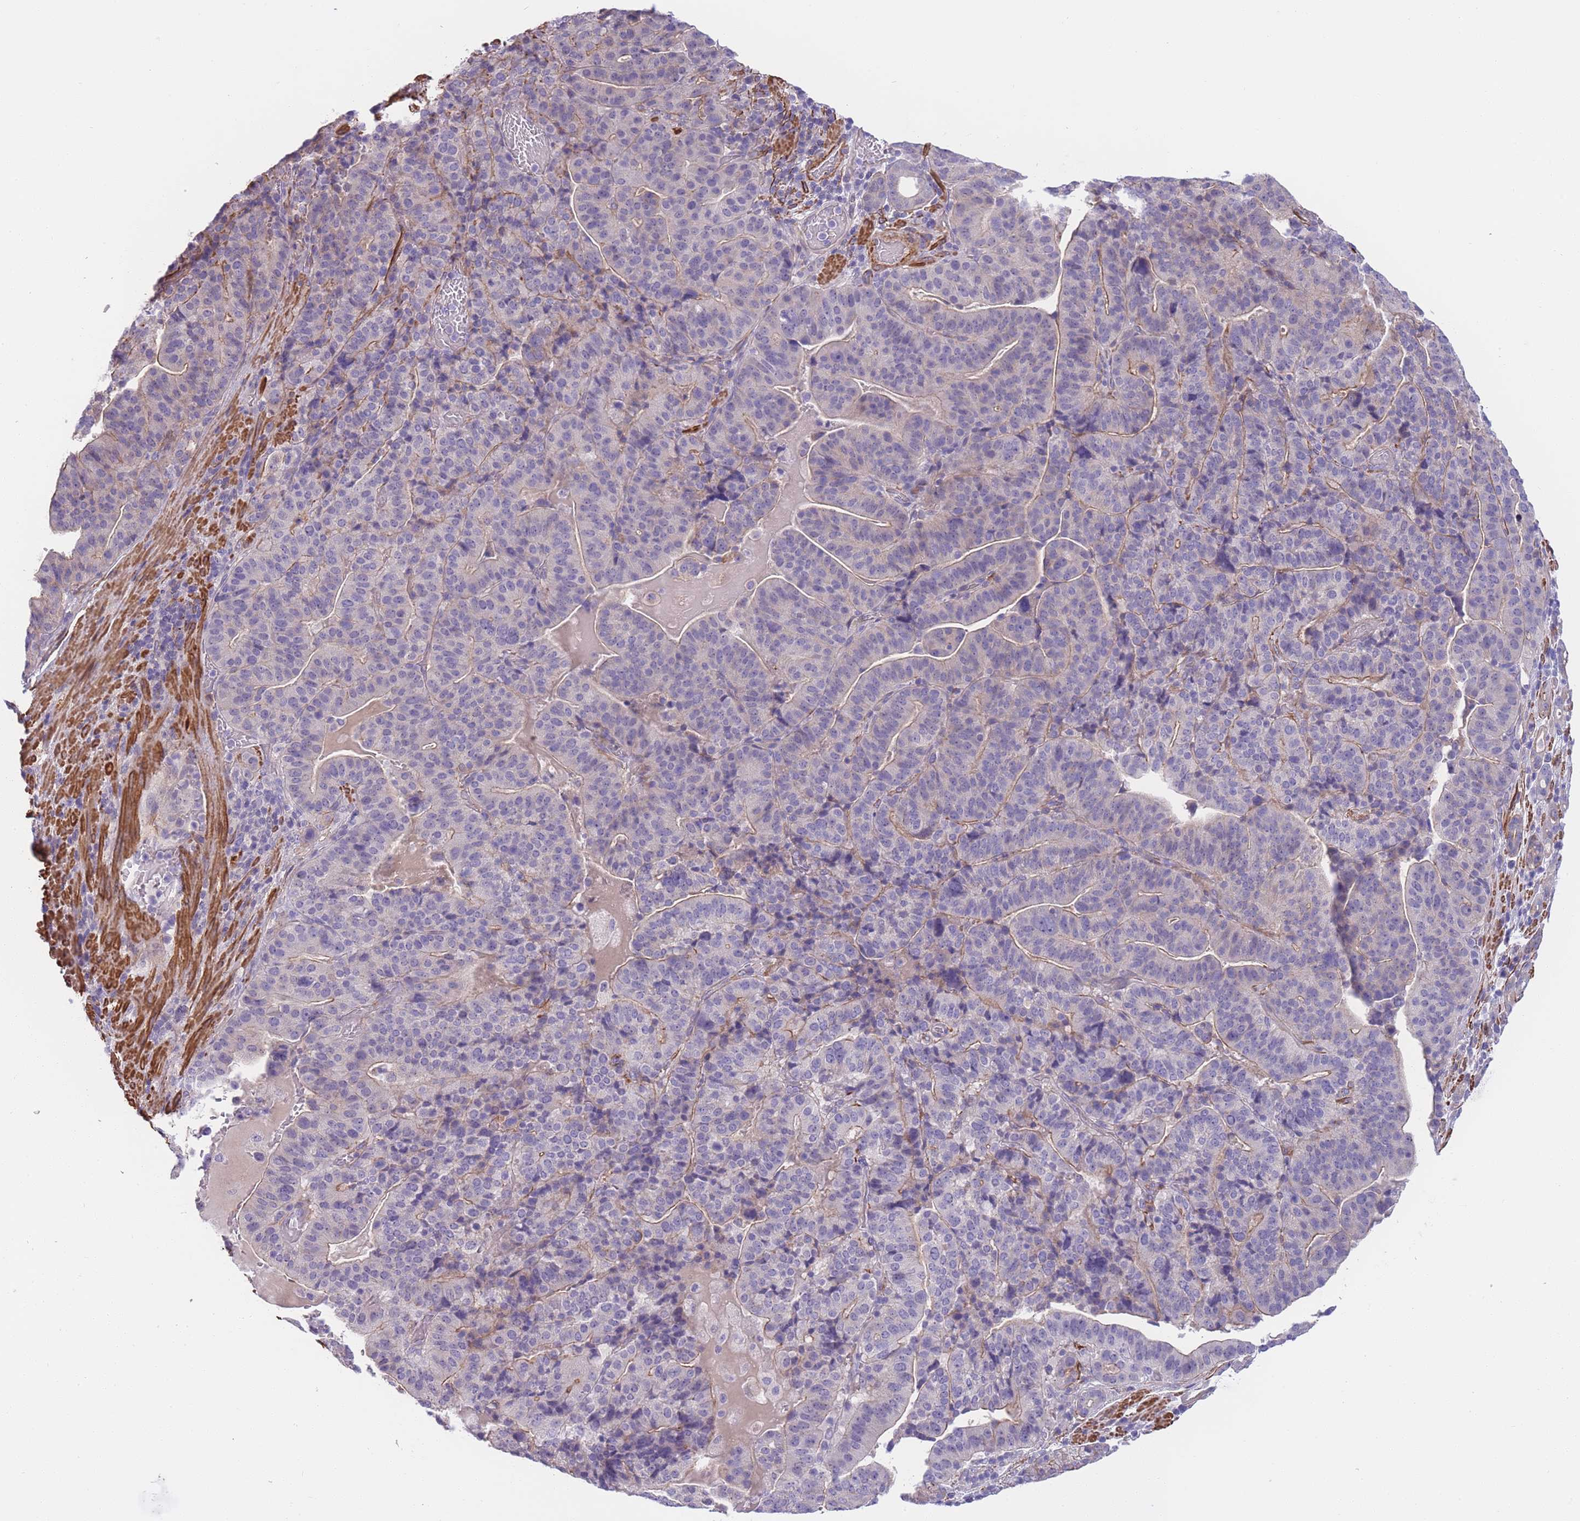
{"staining": {"intensity": "negative", "quantity": "none", "location": "none"}, "tissue": "stomach cancer", "cell_type": "Tumor cells", "image_type": "cancer", "snomed": [{"axis": "morphology", "description": "Adenocarcinoma, NOS"}, {"axis": "topography", "description": "Stomach"}], "caption": "A high-resolution histopathology image shows IHC staining of stomach cancer, which shows no significant staining in tumor cells. Brightfield microscopy of immunohistochemistry (IHC) stained with DAB (3,3'-diaminobenzidine) (brown) and hematoxylin (blue), captured at high magnification.", "gene": "FAM124A", "patient": {"sex": "male", "age": 48}}